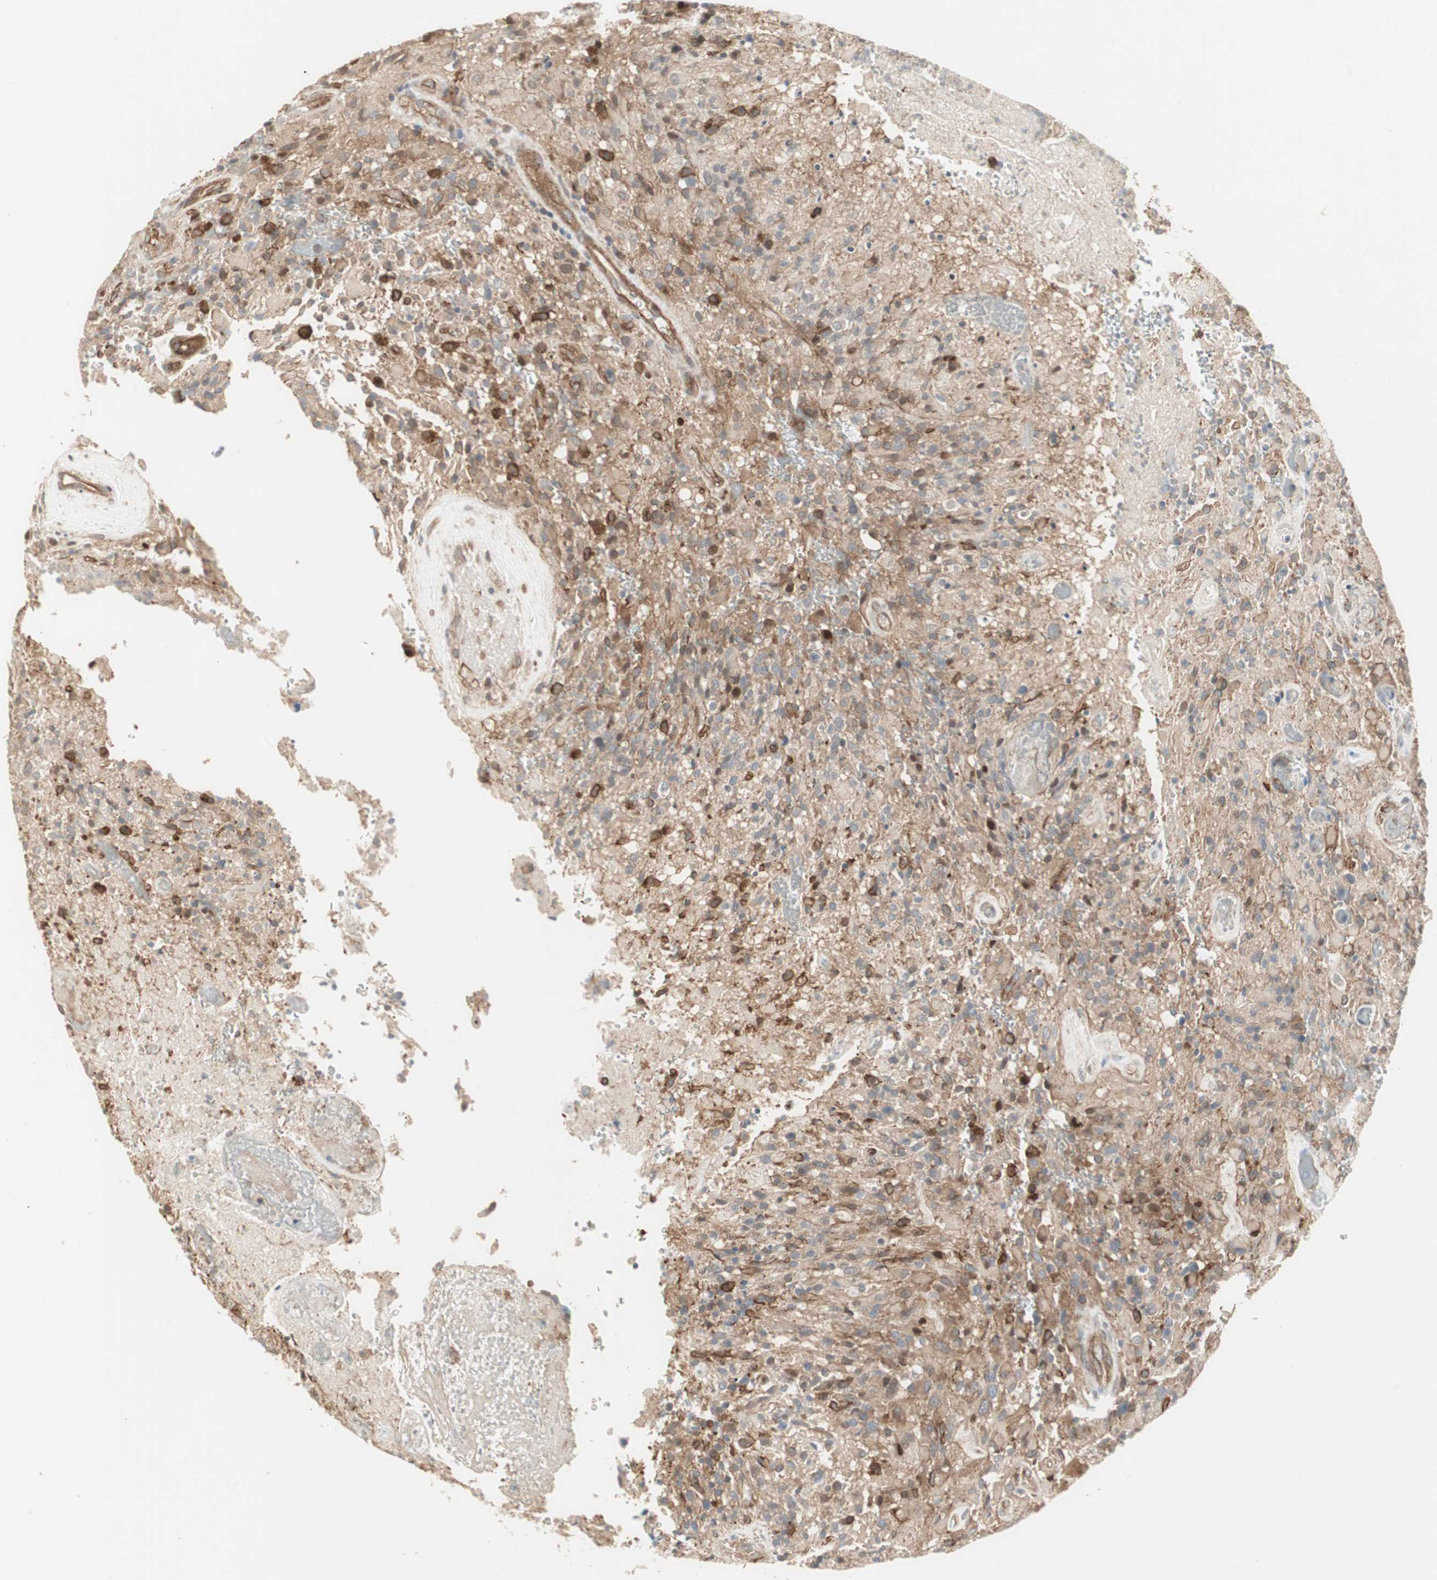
{"staining": {"intensity": "strong", "quantity": "25%-75%", "location": "cytoplasmic/membranous,nuclear"}, "tissue": "glioma", "cell_type": "Tumor cells", "image_type": "cancer", "snomed": [{"axis": "morphology", "description": "Glioma, malignant, High grade"}, {"axis": "topography", "description": "Brain"}], "caption": "Immunohistochemistry image of neoplastic tissue: human glioma stained using immunohistochemistry demonstrates high levels of strong protein expression localized specifically in the cytoplasmic/membranous and nuclear of tumor cells, appearing as a cytoplasmic/membranous and nuclear brown color.", "gene": "PFDN1", "patient": {"sex": "male", "age": 71}}